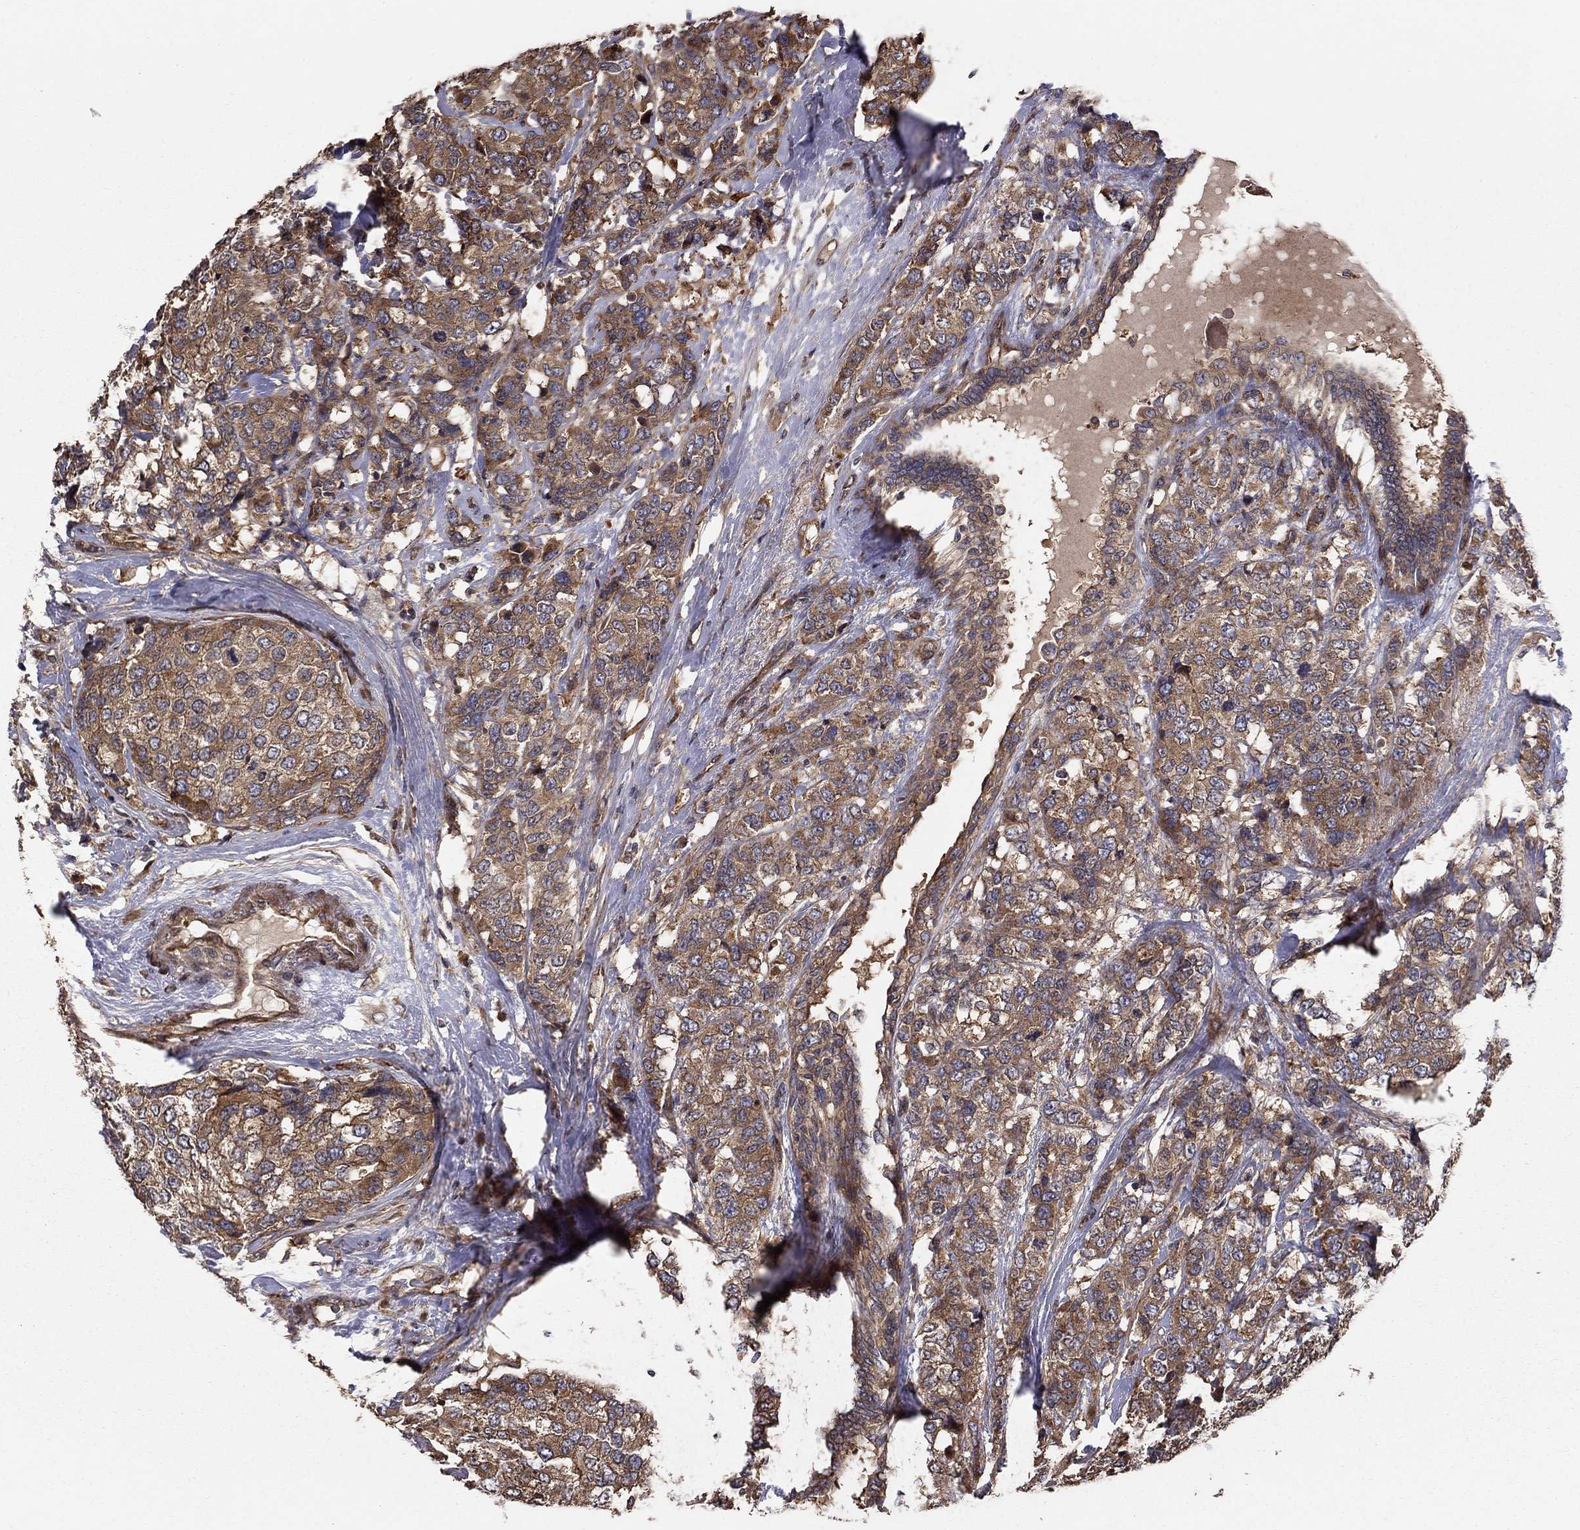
{"staining": {"intensity": "strong", "quantity": "25%-75%", "location": "cytoplasmic/membranous"}, "tissue": "breast cancer", "cell_type": "Tumor cells", "image_type": "cancer", "snomed": [{"axis": "morphology", "description": "Lobular carcinoma"}, {"axis": "topography", "description": "Breast"}], "caption": "About 25%-75% of tumor cells in human lobular carcinoma (breast) display strong cytoplasmic/membranous protein staining as visualized by brown immunohistochemical staining.", "gene": "BABAM2", "patient": {"sex": "female", "age": 59}}